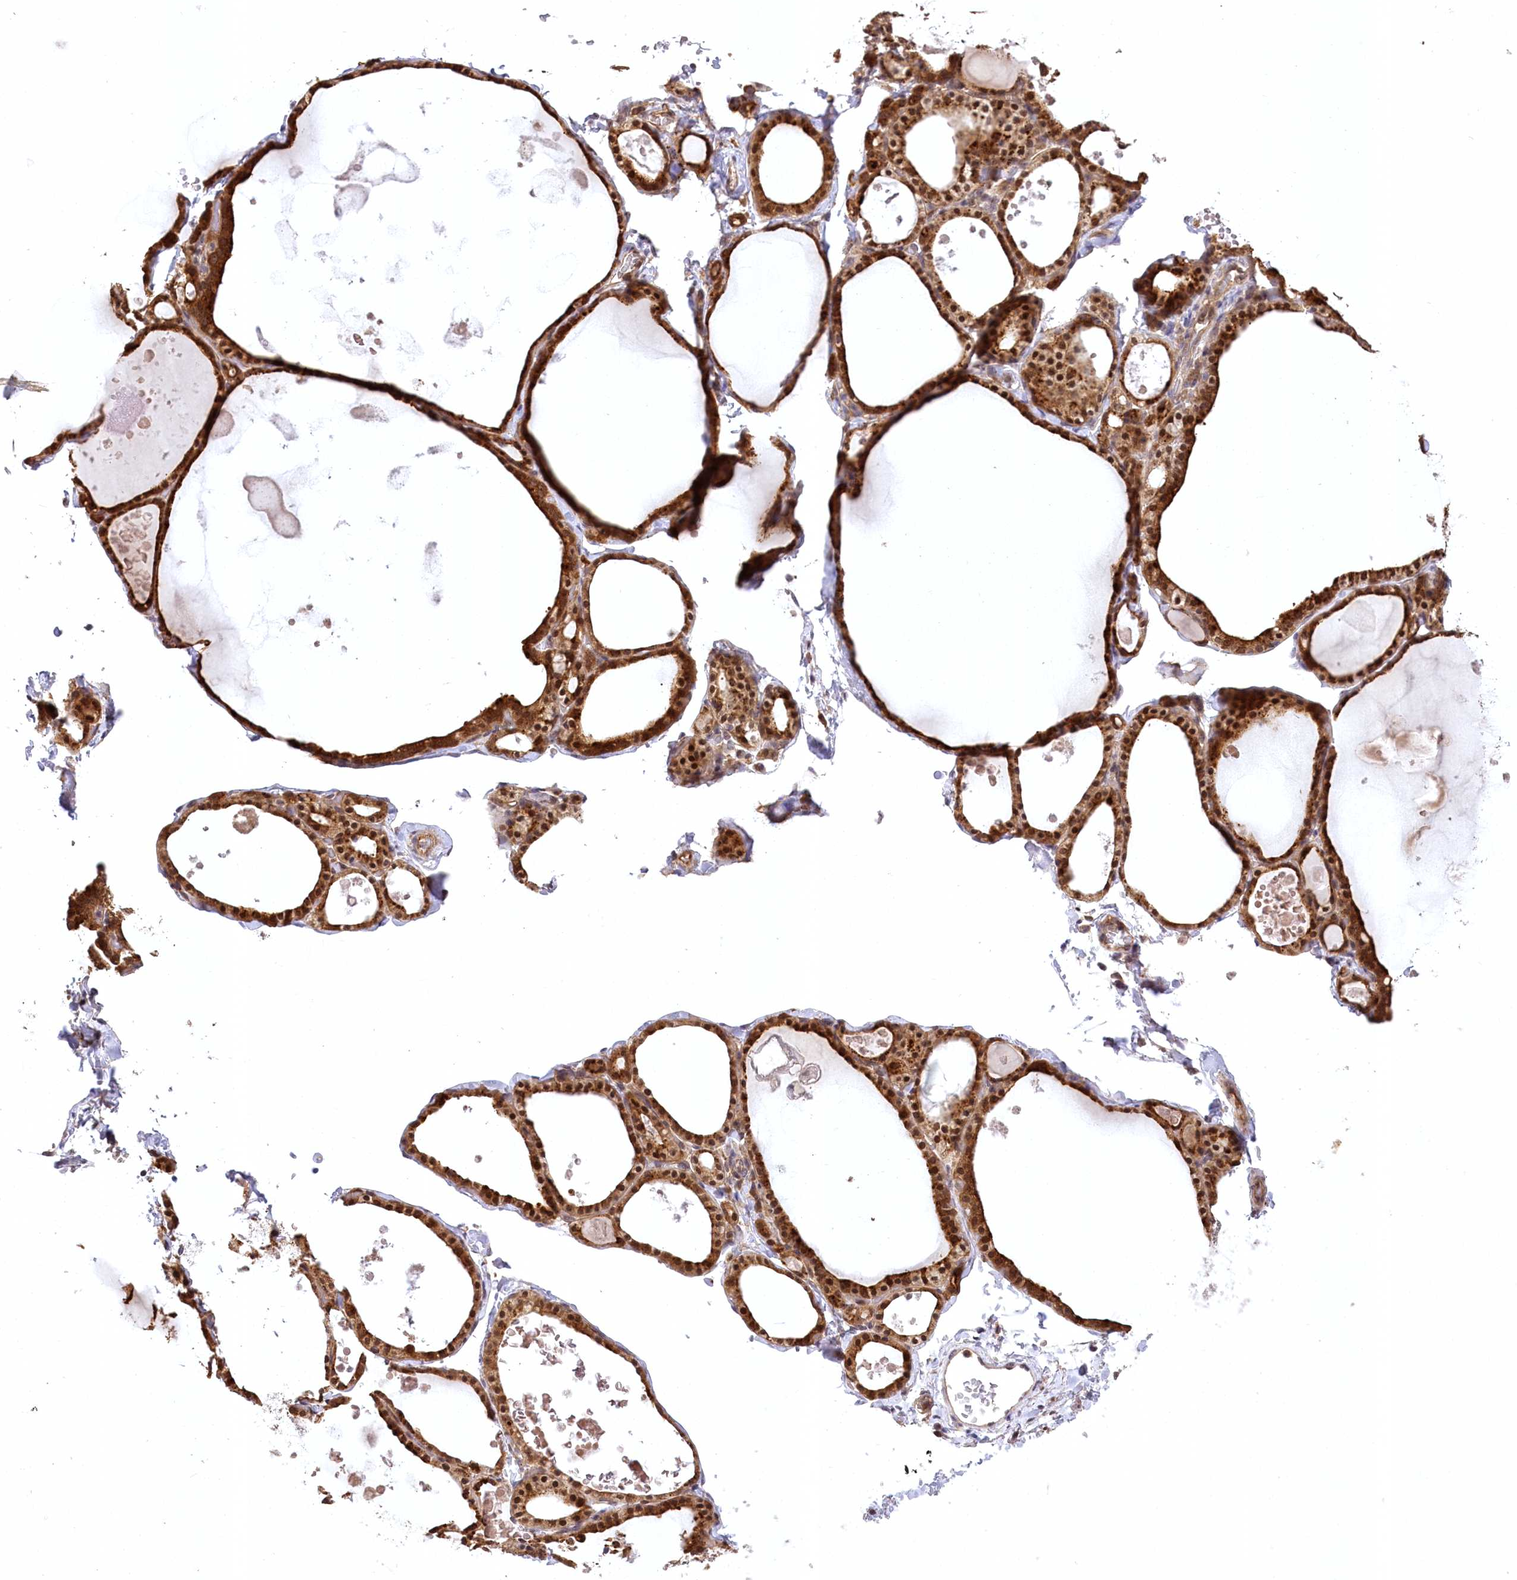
{"staining": {"intensity": "strong", "quantity": ">75%", "location": "cytoplasmic/membranous,nuclear"}, "tissue": "thyroid gland", "cell_type": "Glandular cells", "image_type": "normal", "snomed": [{"axis": "morphology", "description": "Normal tissue, NOS"}, {"axis": "topography", "description": "Thyroid gland"}], "caption": "Immunohistochemistry (IHC) of benign human thyroid gland demonstrates high levels of strong cytoplasmic/membranous,nuclear positivity in approximately >75% of glandular cells. (Stains: DAB in brown, nuclei in blue, Microscopy: brightfield microscopy at high magnification).", "gene": "SERGEF", "patient": {"sex": "male", "age": 56}}